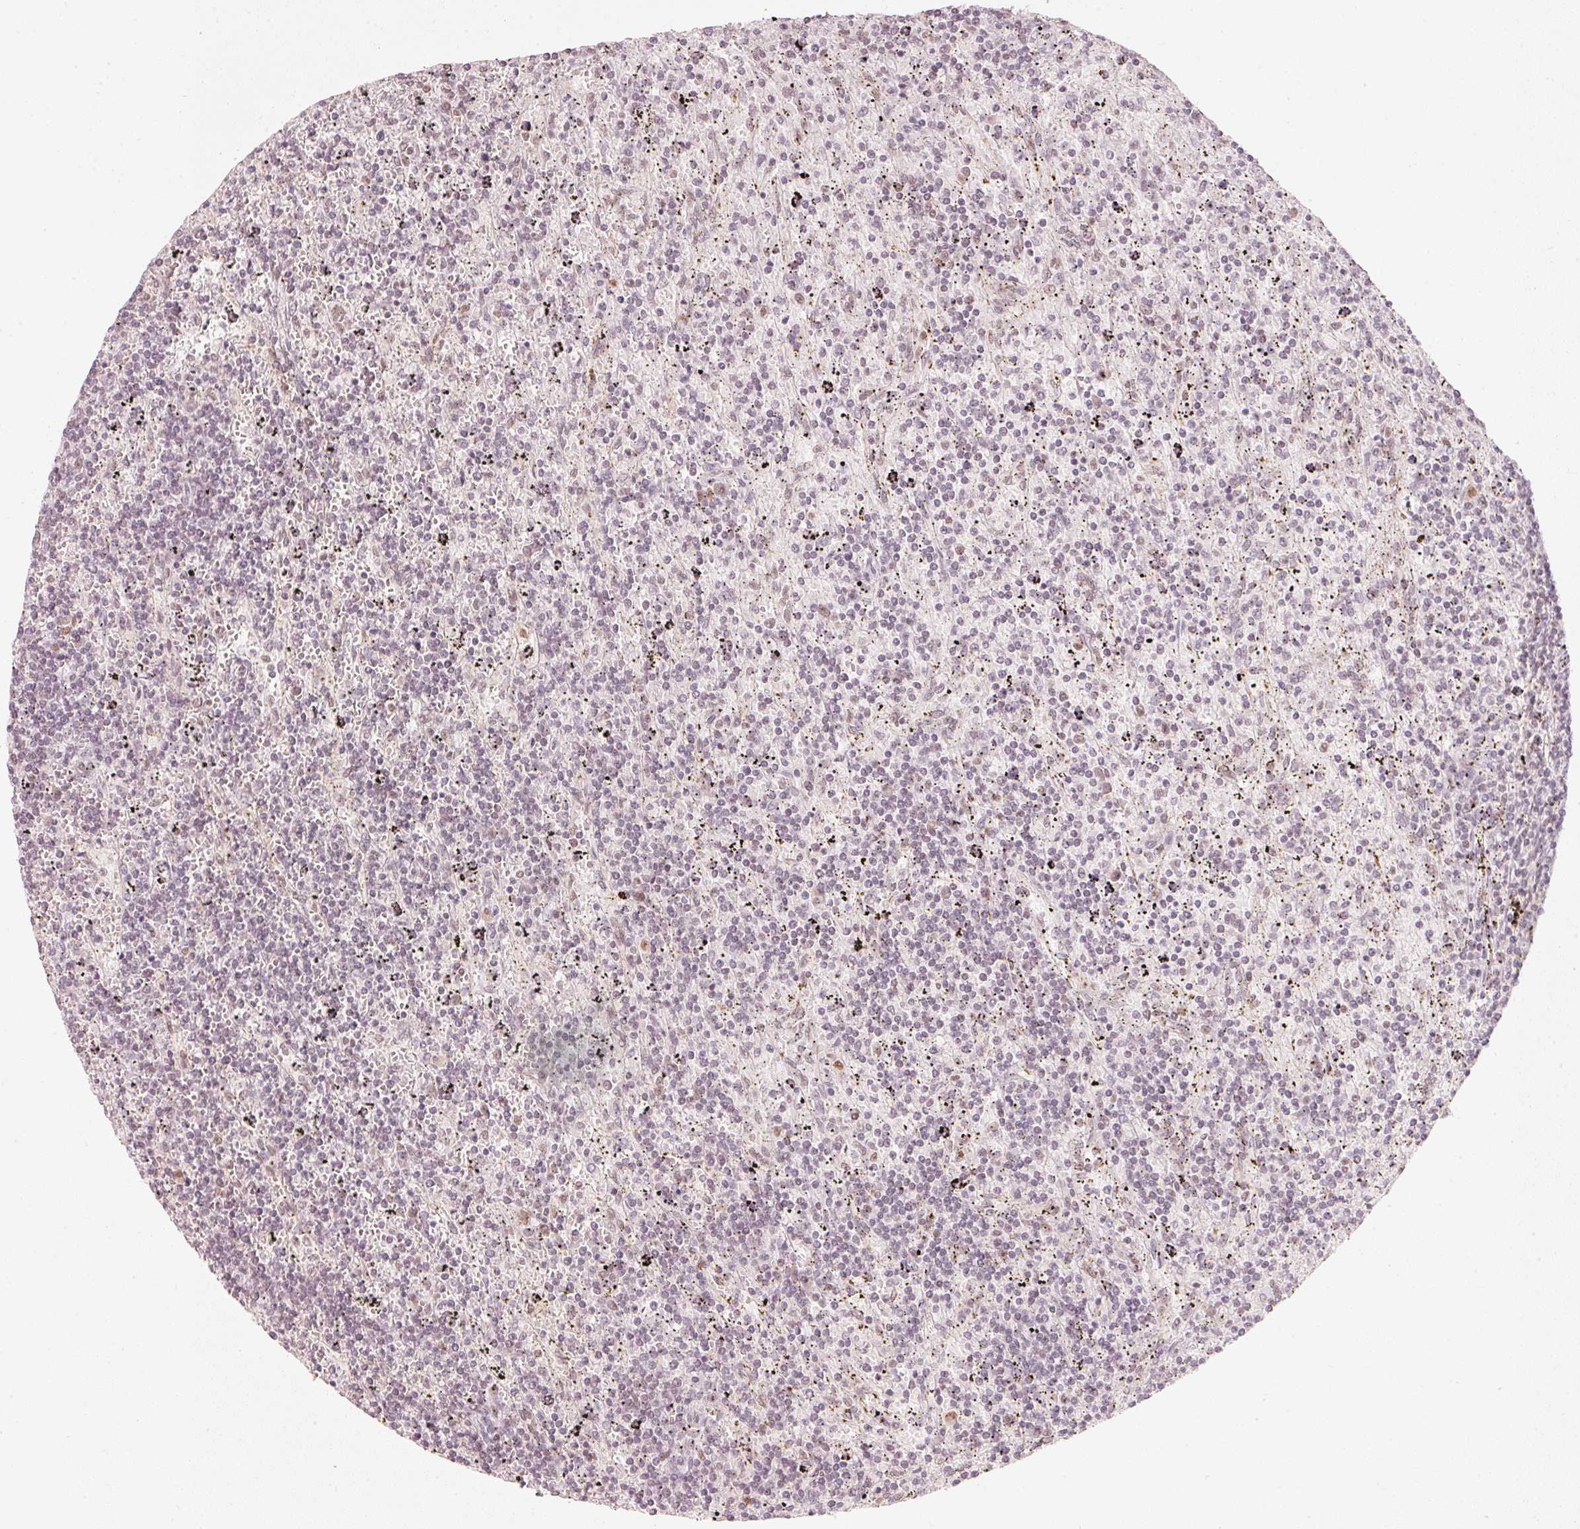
{"staining": {"intensity": "negative", "quantity": "none", "location": "none"}, "tissue": "lymphoma", "cell_type": "Tumor cells", "image_type": "cancer", "snomed": [{"axis": "morphology", "description": "Malignant lymphoma, non-Hodgkin's type, Low grade"}, {"axis": "topography", "description": "Spleen"}], "caption": "IHC of human lymphoma demonstrates no expression in tumor cells.", "gene": "PPP1R10", "patient": {"sex": "male", "age": 76}}